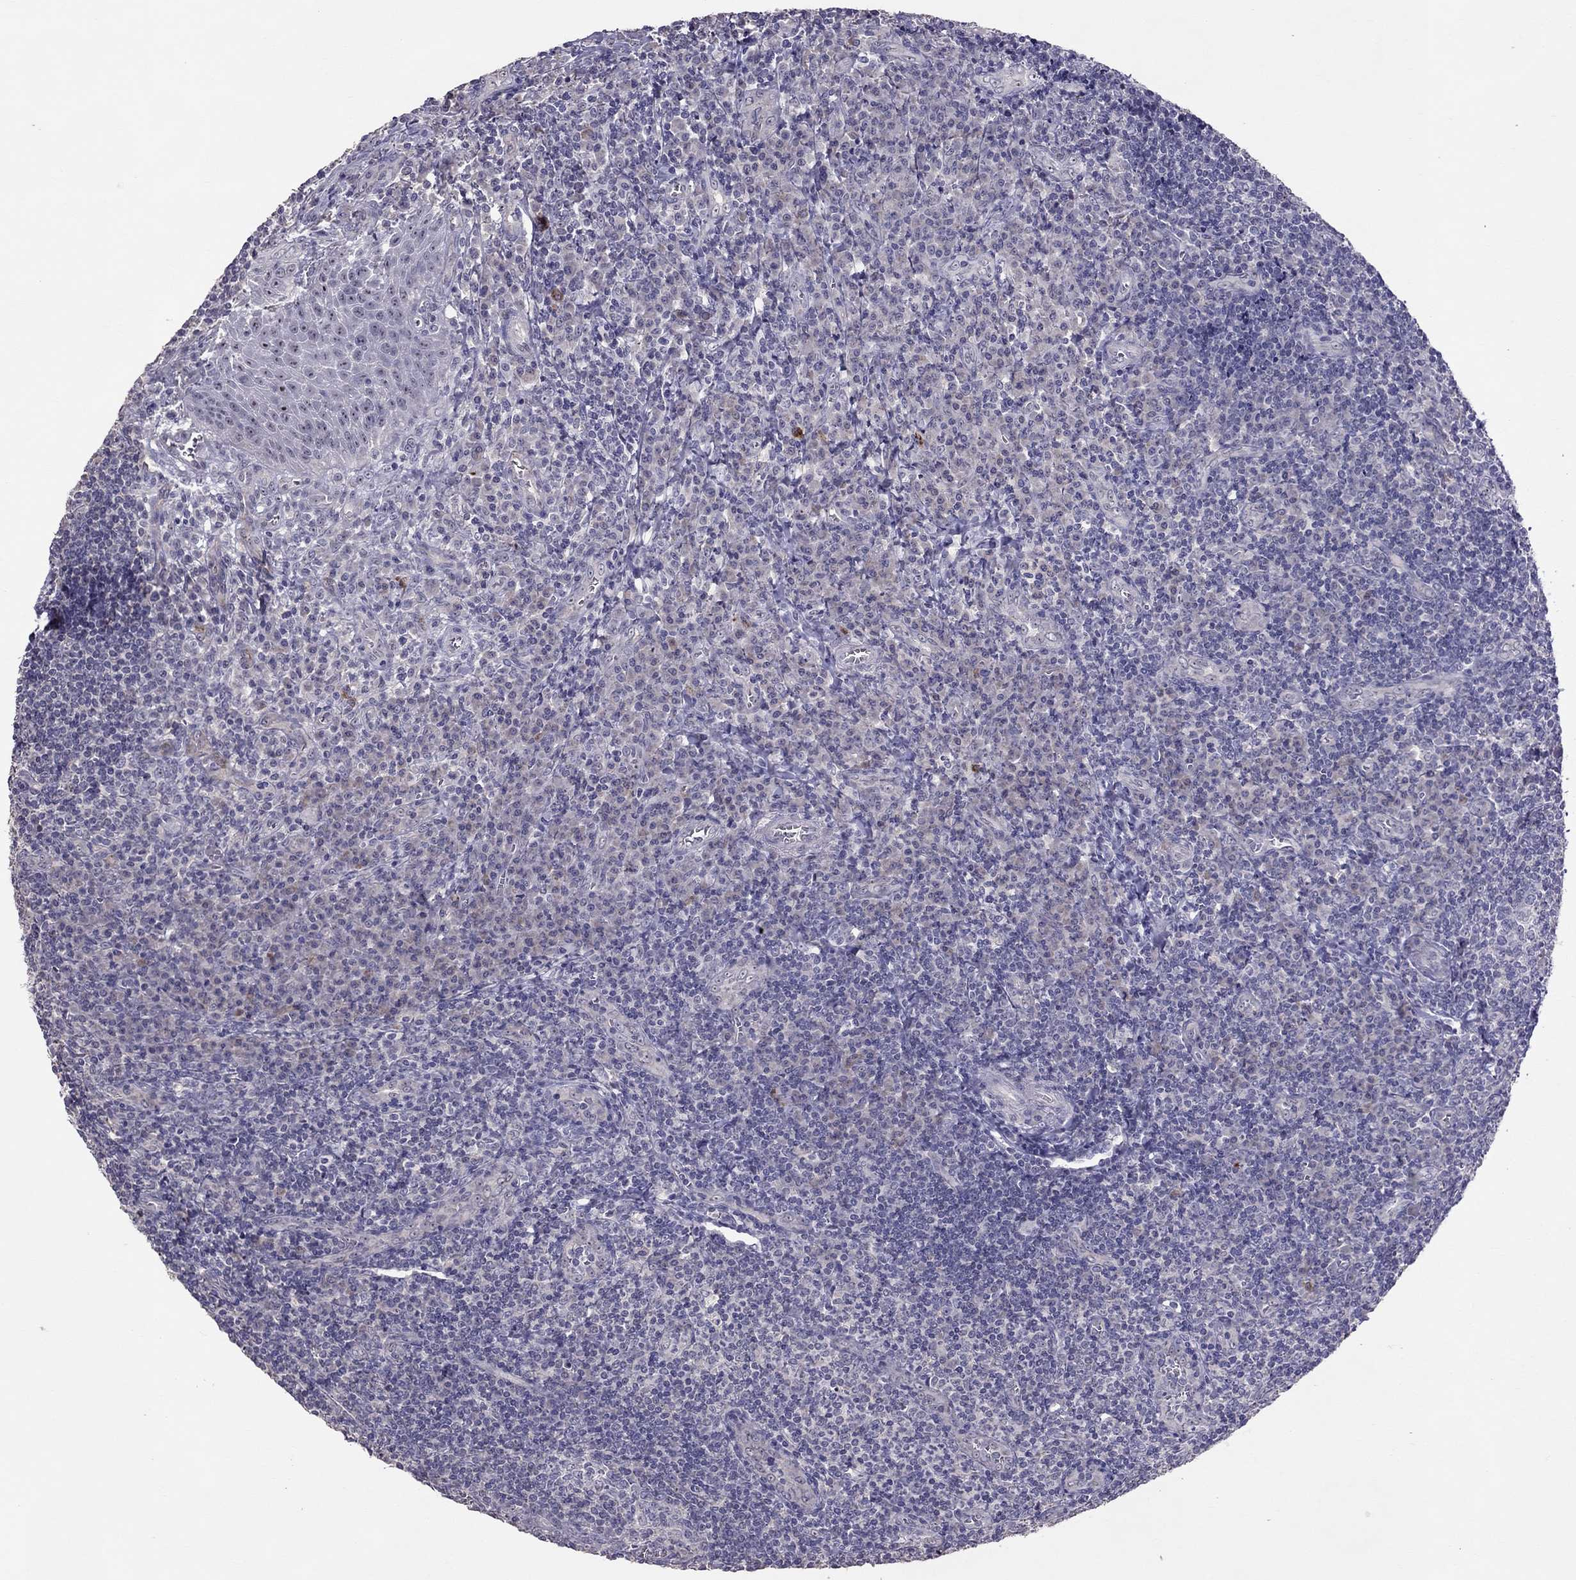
{"staining": {"intensity": "negative", "quantity": "none", "location": "none"}, "tissue": "tonsil", "cell_type": "Germinal center cells", "image_type": "normal", "snomed": [{"axis": "morphology", "description": "Normal tissue, NOS"}, {"axis": "topography", "description": "Tonsil"}], "caption": "High magnification brightfield microscopy of unremarkable tonsil stained with DAB (brown) and counterstained with hematoxylin (blue): germinal center cells show no significant expression. The staining was performed using DAB to visualize the protein expression in brown, while the nuclei were stained in blue with hematoxylin (Magnification: 20x).", "gene": "LRRC46", "patient": {"sex": "male", "age": 33}}